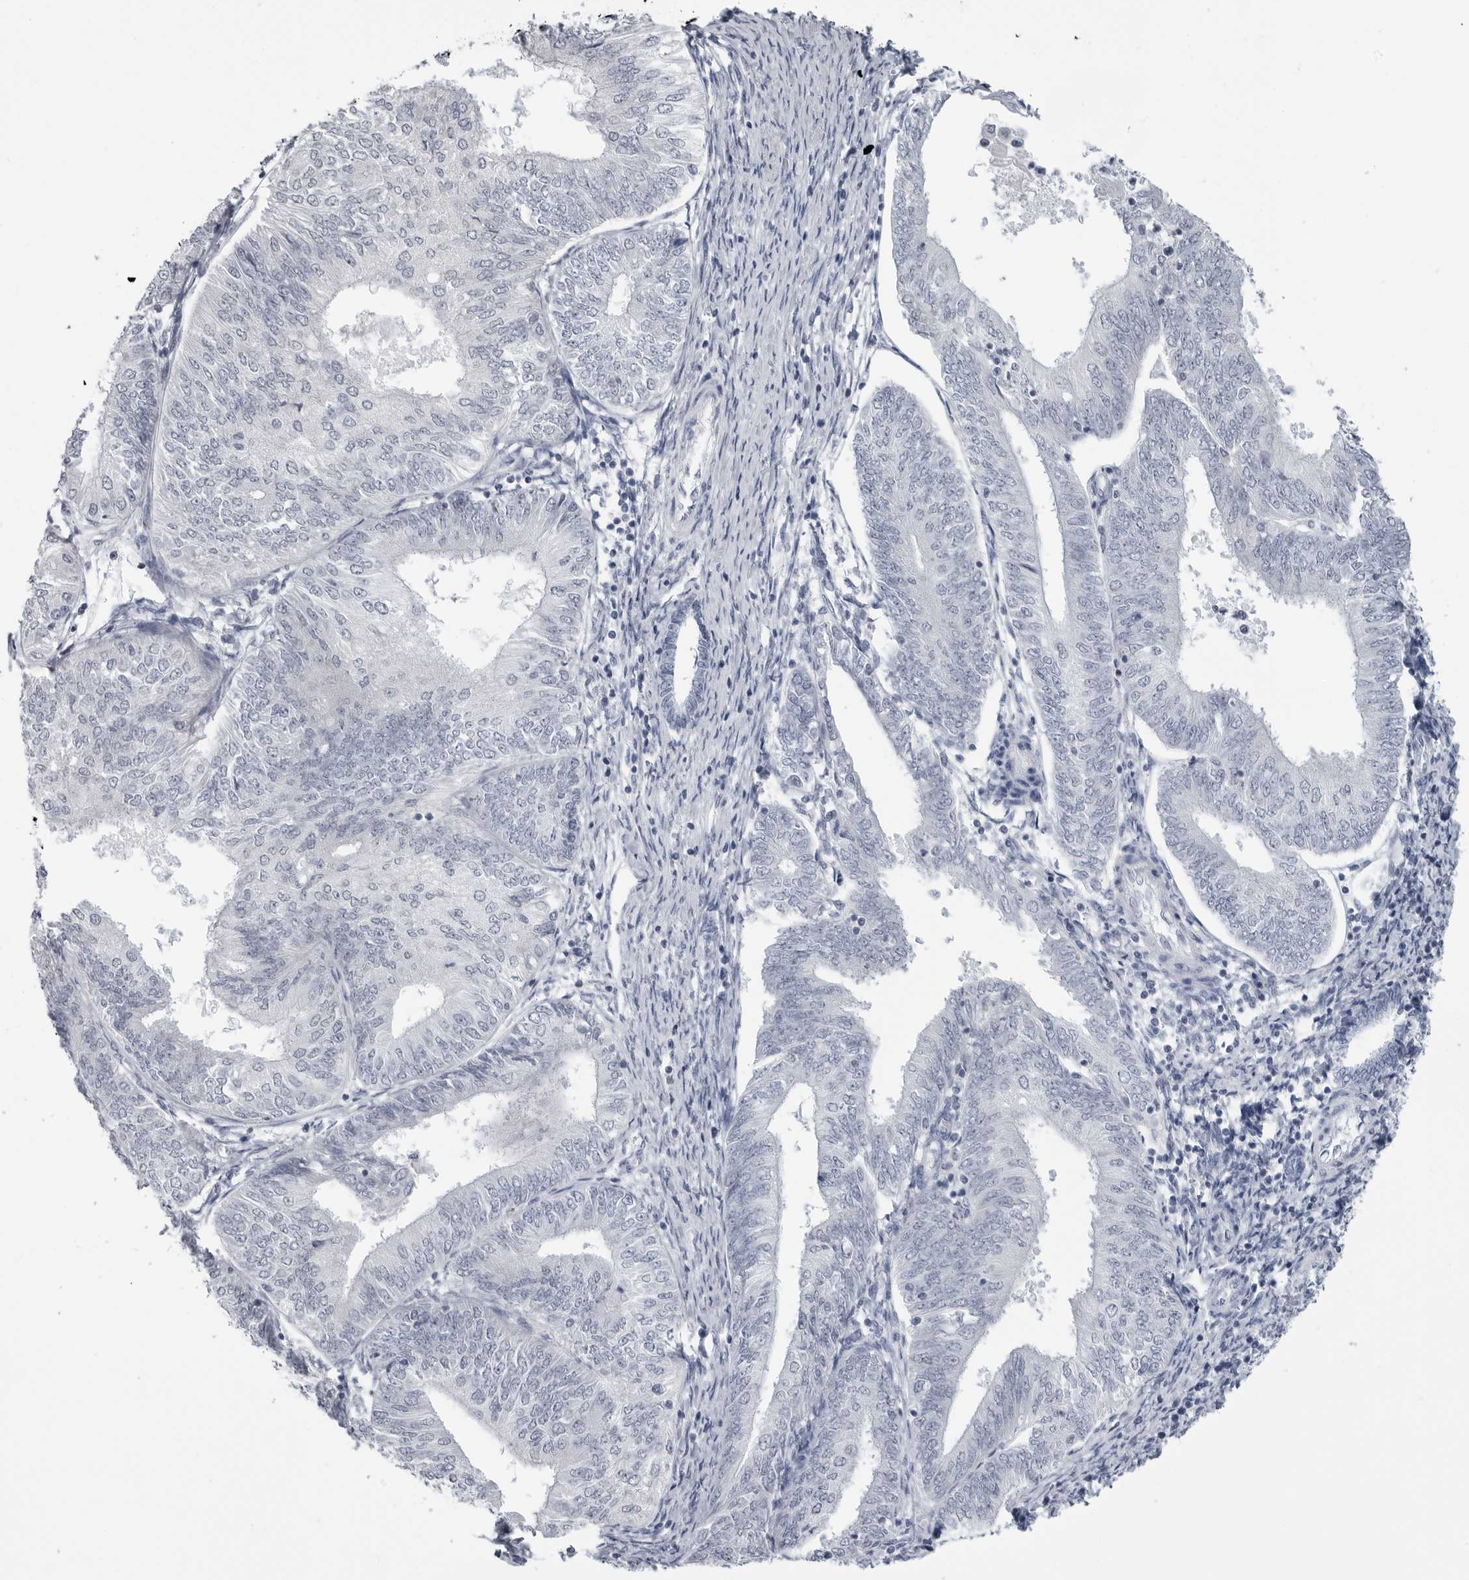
{"staining": {"intensity": "negative", "quantity": "none", "location": "none"}, "tissue": "endometrial cancer", "cell_type": "Tumor cells", "image_type": "cancer", "snomed": [{"axis": "morphology", "description": "Adenocarcinoma, NOS"}, {"axis": "topography", "description": "Endometrium"}], "caption": "Immunohistochemical staining of endometrial cancer reveals no significant expression in tumor cells.", "gene": "PGA3", "patient": {"sex": "female", "age": 58}}